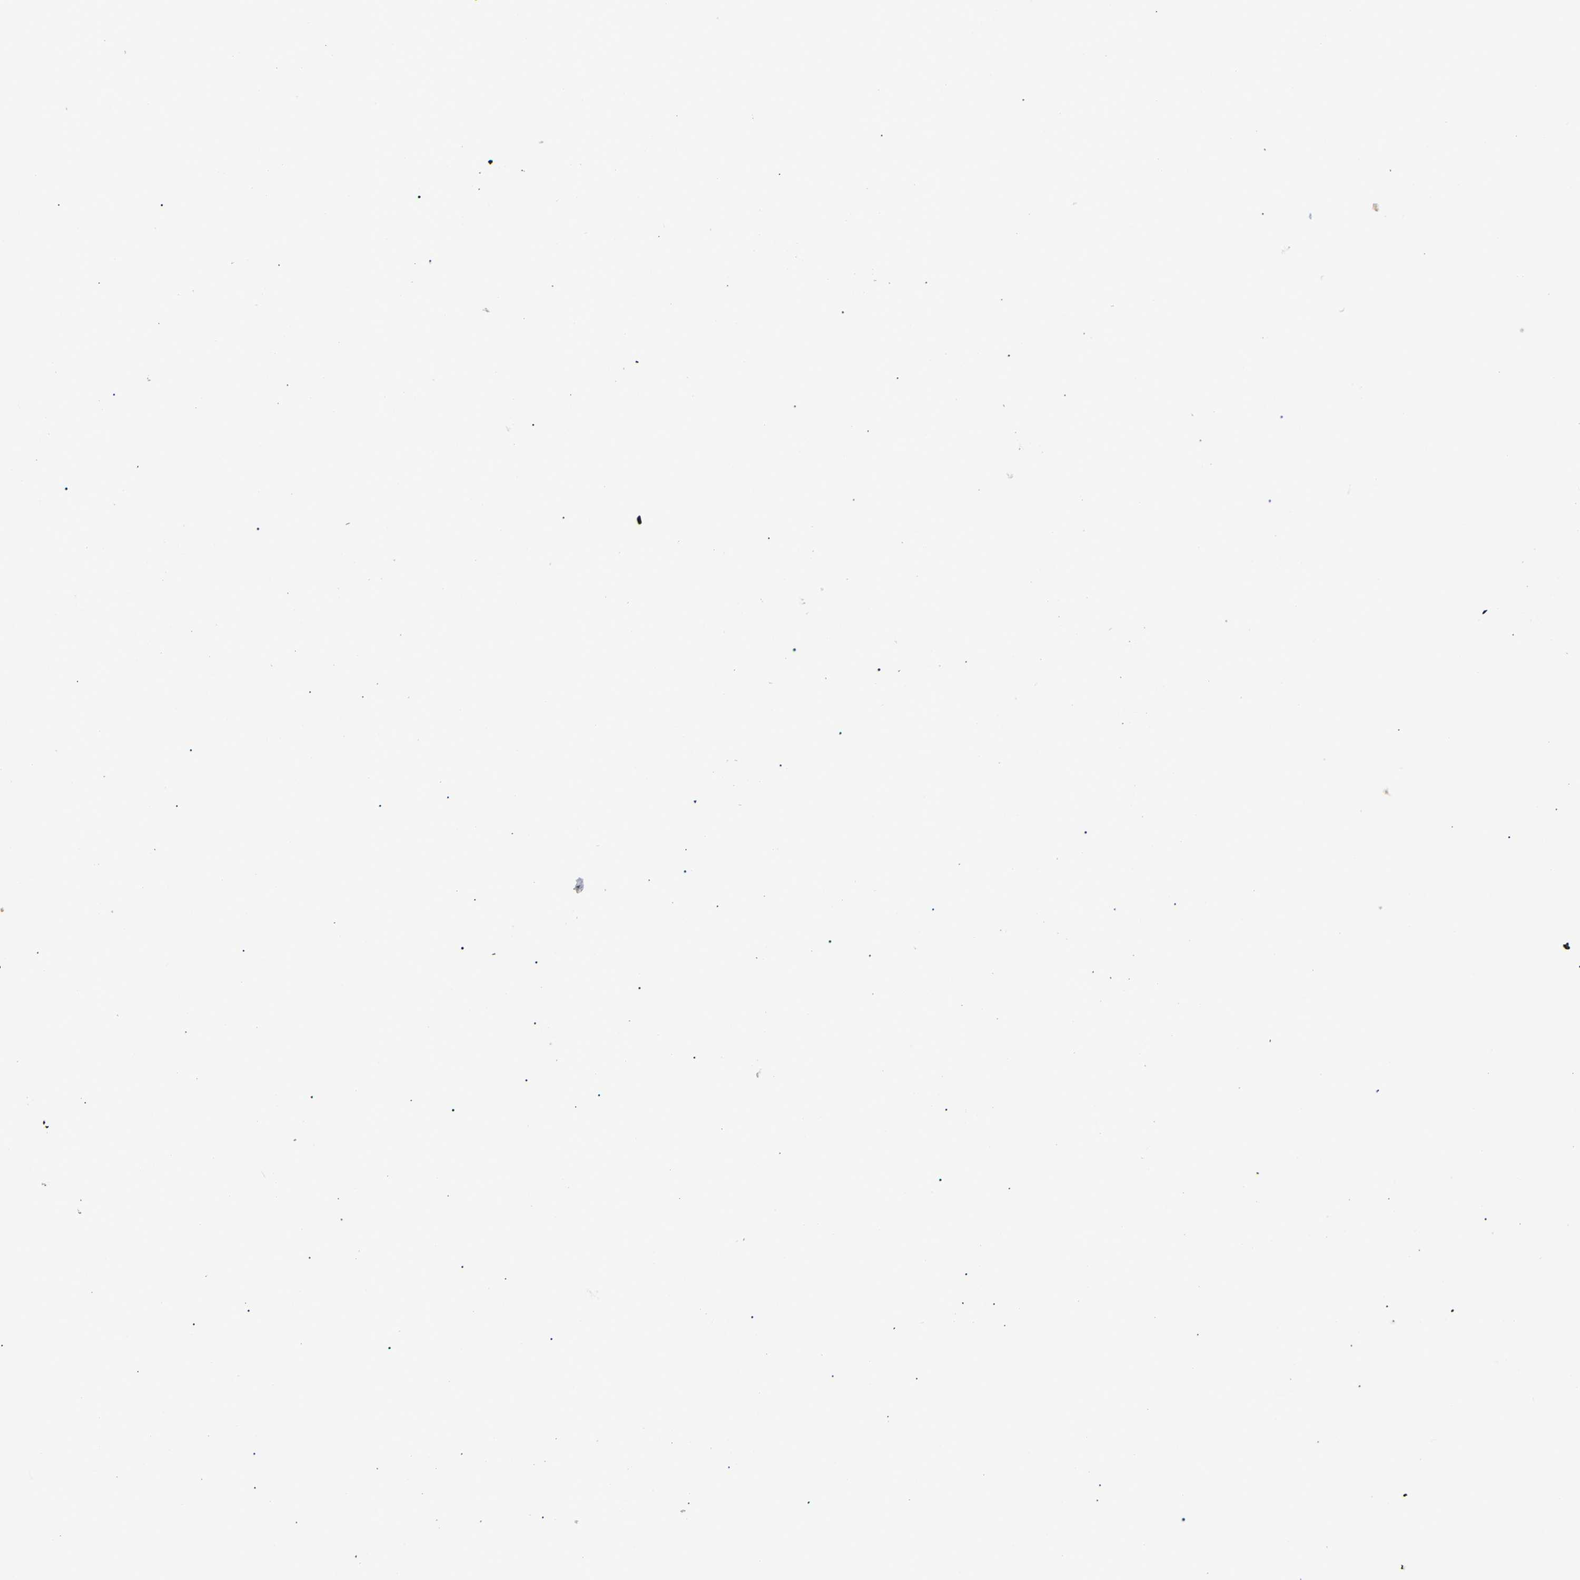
{"staining": {"intensity": "strong", "quantity": ">75%", "location": "cytoplasmic/membranous,nuclear"}, "tissue": "nasopharynx", "cell_type": "Respiratory epithelial cells", "image_type": "normal", "snomed": [{"axis": "morphology", "description": "Normal tissue, NOS"}, {"axis": "topography", "description": "Nasopharynx"}], "caption": "Normal nasopharynx exhibits strong cytoplasmic/membranous,nuclear expression in approximately >75% of respiratory epithelial cells.", "gene": "TBX2", "patient": {"sex": "female", "age": 51}}